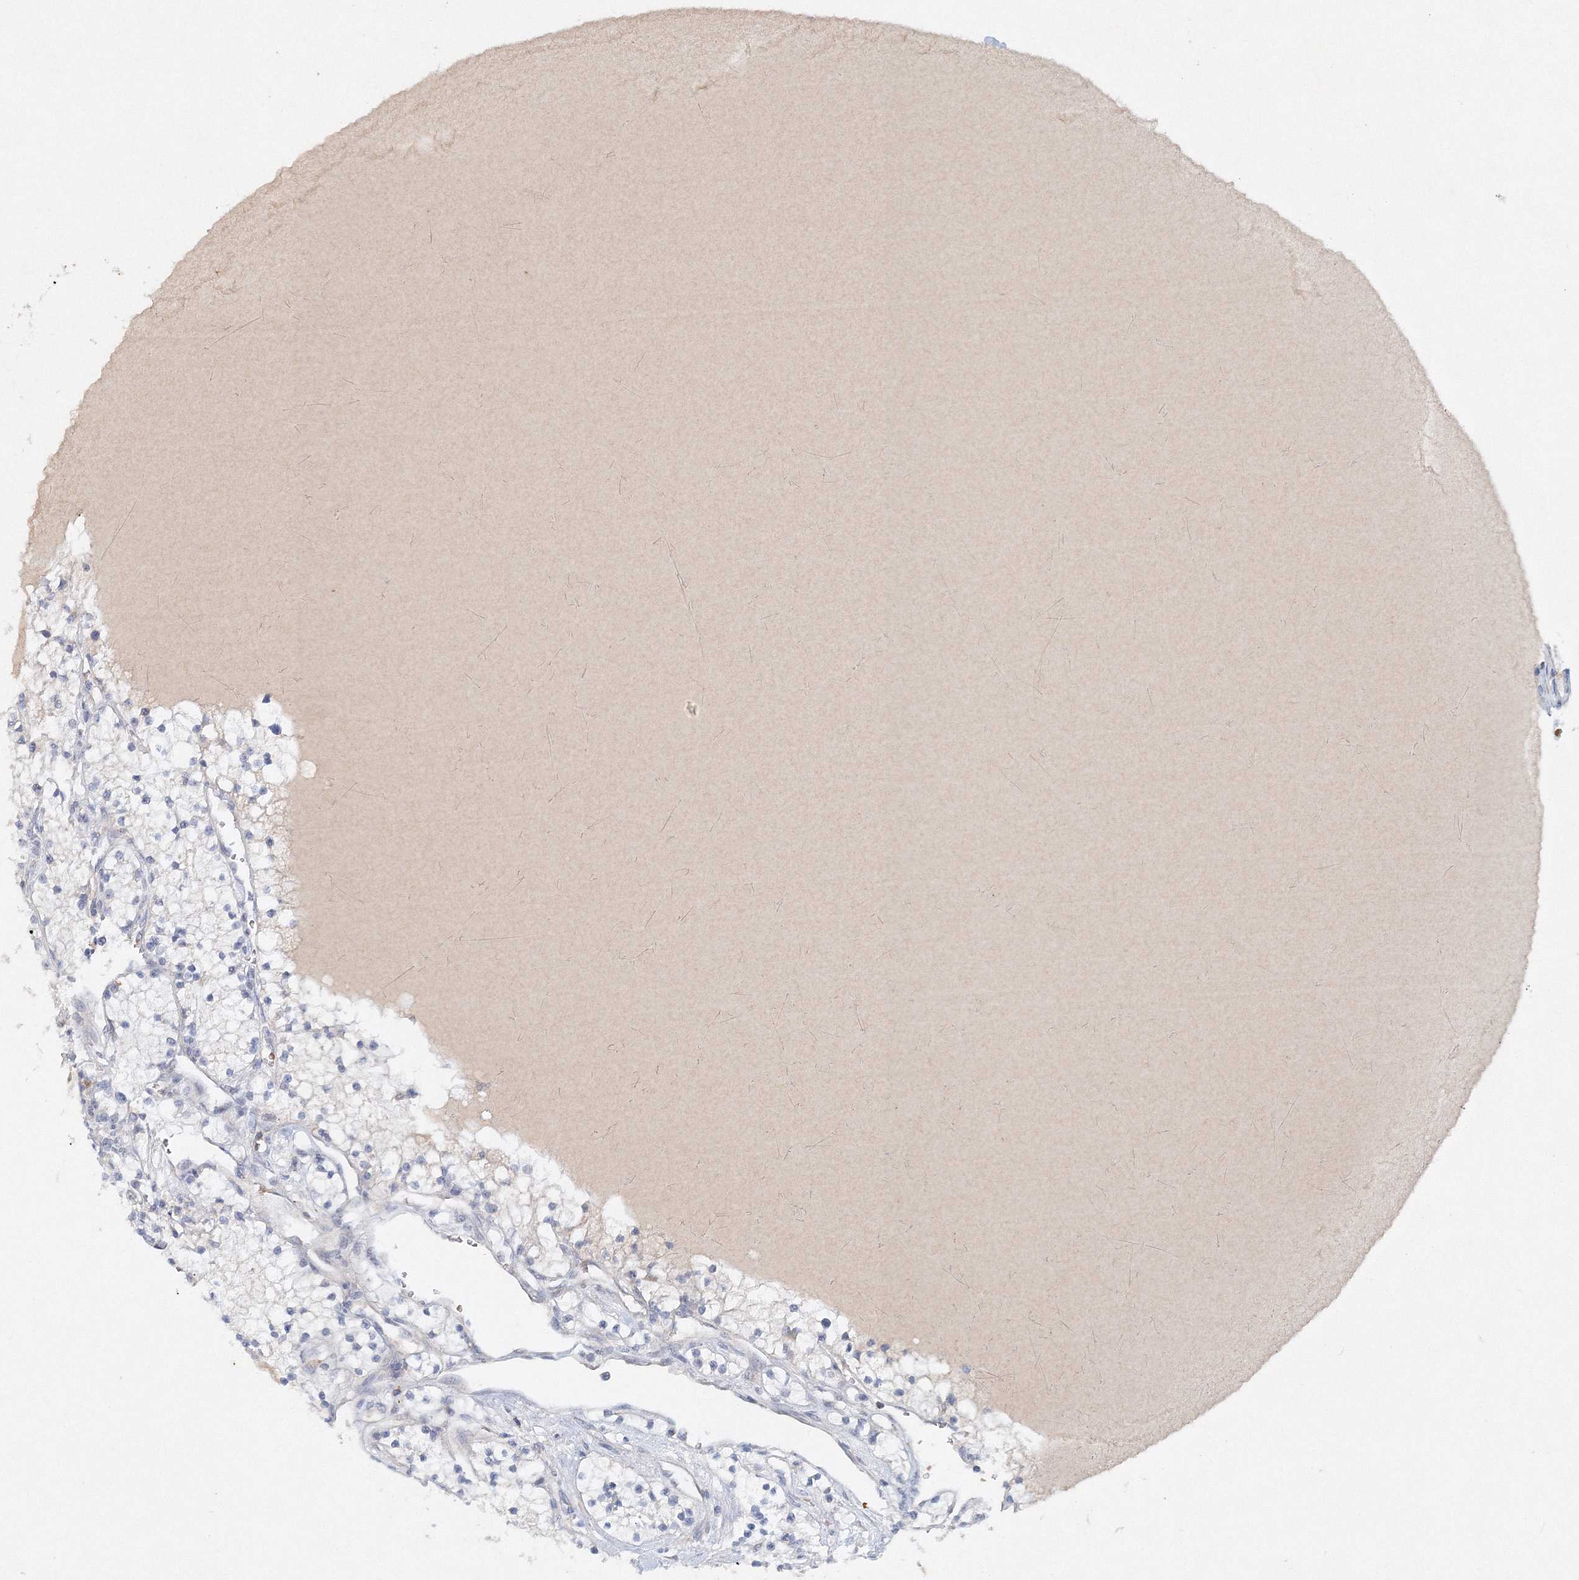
{"staining": {"intensity": "negative", "quantity": "none", "location": "none"}, "tissue": "renal cancer", "cell_type": "Tumor cells", "image_type": "cancer", "snomed": [{"axis": "morphology", "description": "Adenocarcinoma, NOS"}, {"axis": "topography", "description": "Kidney"}], "caption": "Immunohistochemistry of renal cancer (adenocarcinoma) reveals no positivity in tumor cells. Brightfield microscopy of immunohistochemistry (IHC) stained with DAB (3,3'-diaminobenzidine) (brown) and hematoxylin (blue), captured at high magnification.", "gene": "SH3BP5", "patient": {"sex": "male", "age": 80}}